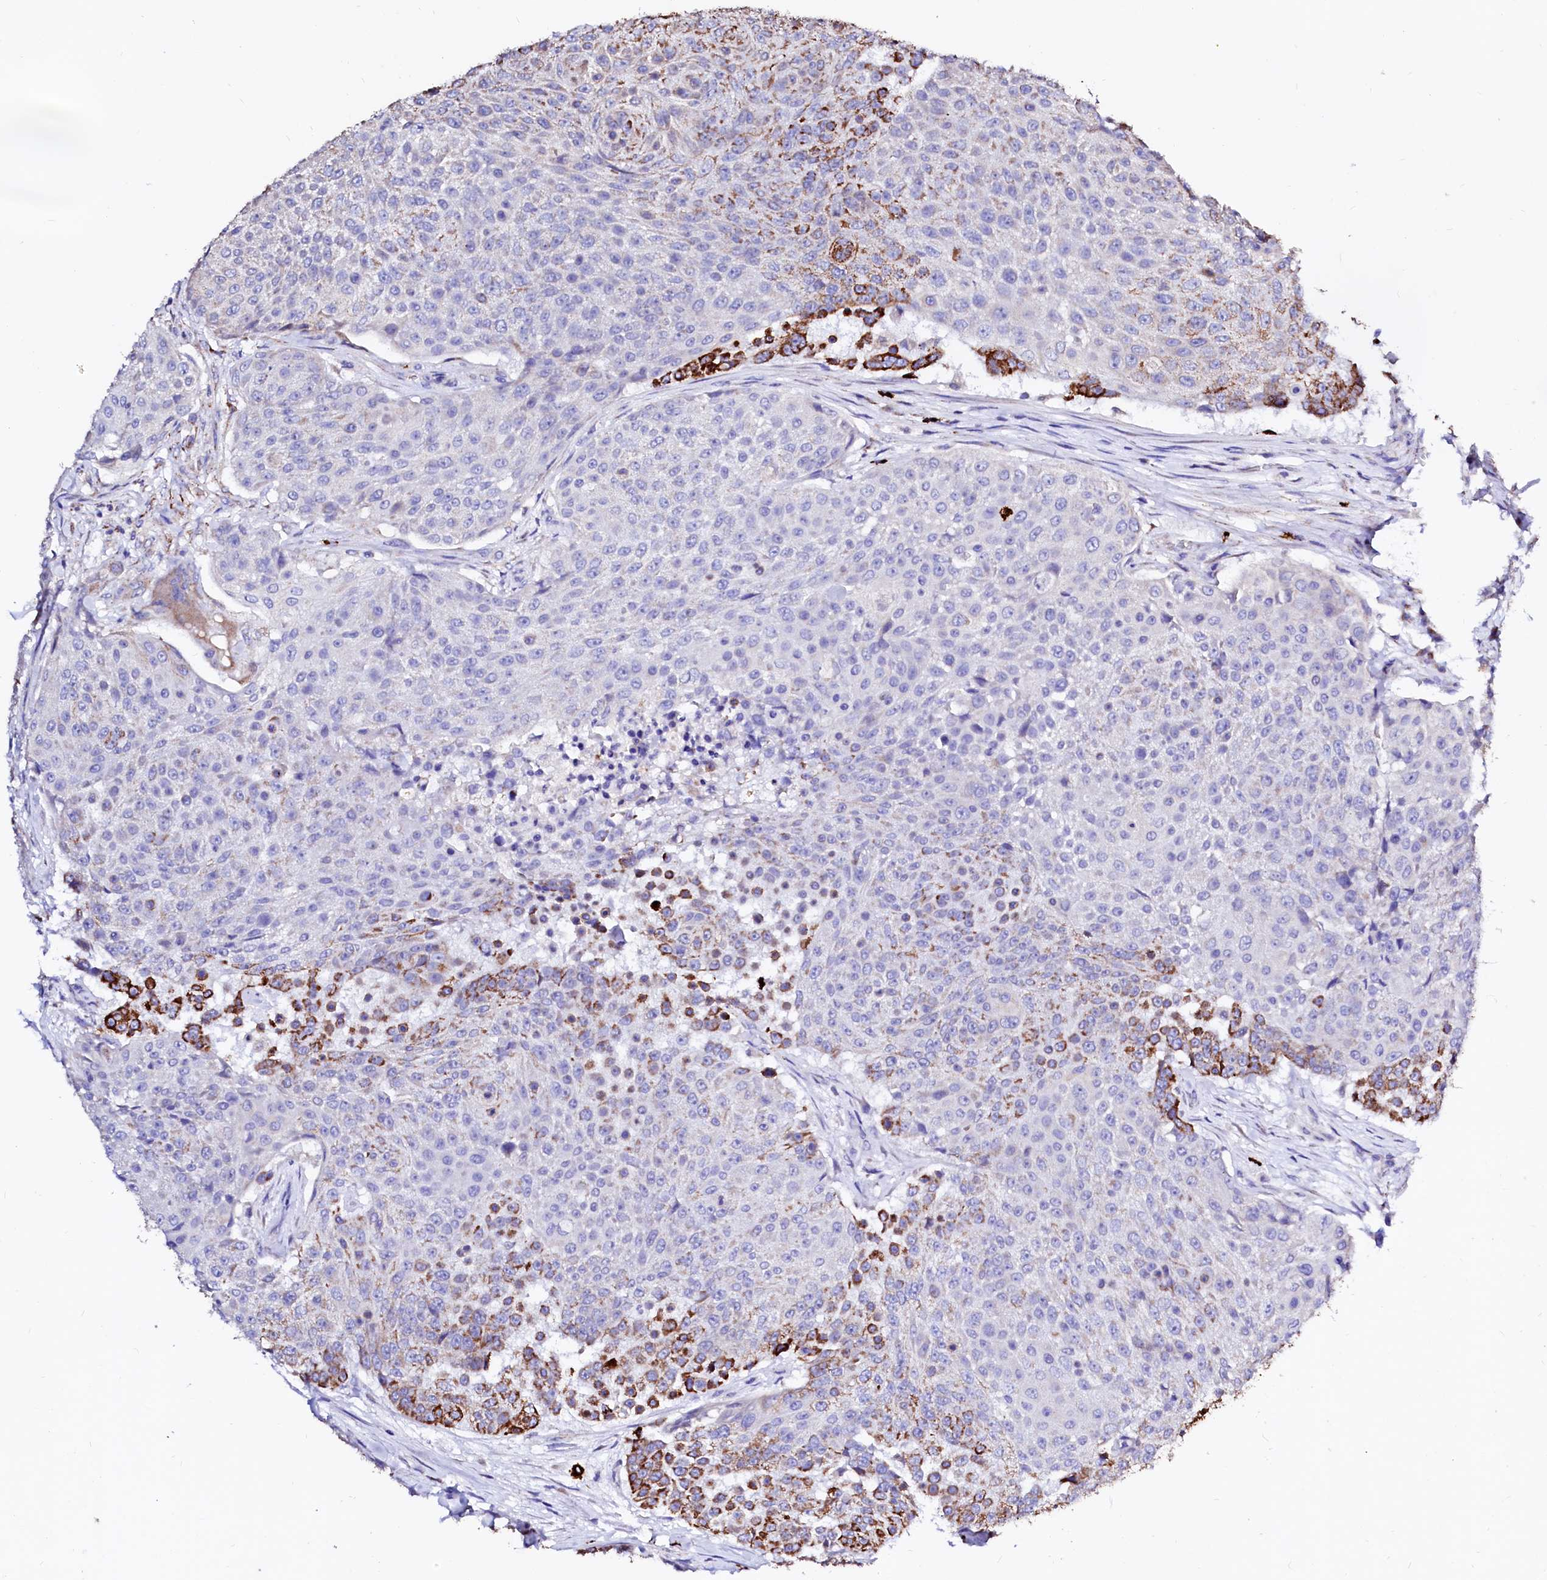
{"staining": {"intensity": "strong", "quantity": "<25%", "location": "cytoplasmic/membranous"}, "tissue": "urothelial cancer", "cell_type": "Tumor cells", "image_type": "cancer", "snomed": [{"axis": "morphology", "description": "Urothelial carcinoma, High grade"}, {"axis": "topography", "description": "Urinary bladder"}], "caption": "High-grade urothelial carcinoma was stained to show a protein in brown. There is medium levels of strong cytoplasmic/membranous staining in about <25% of tumor cells.", "gene": "MAOB", "patient": {"sex": "female", "age": 63}}